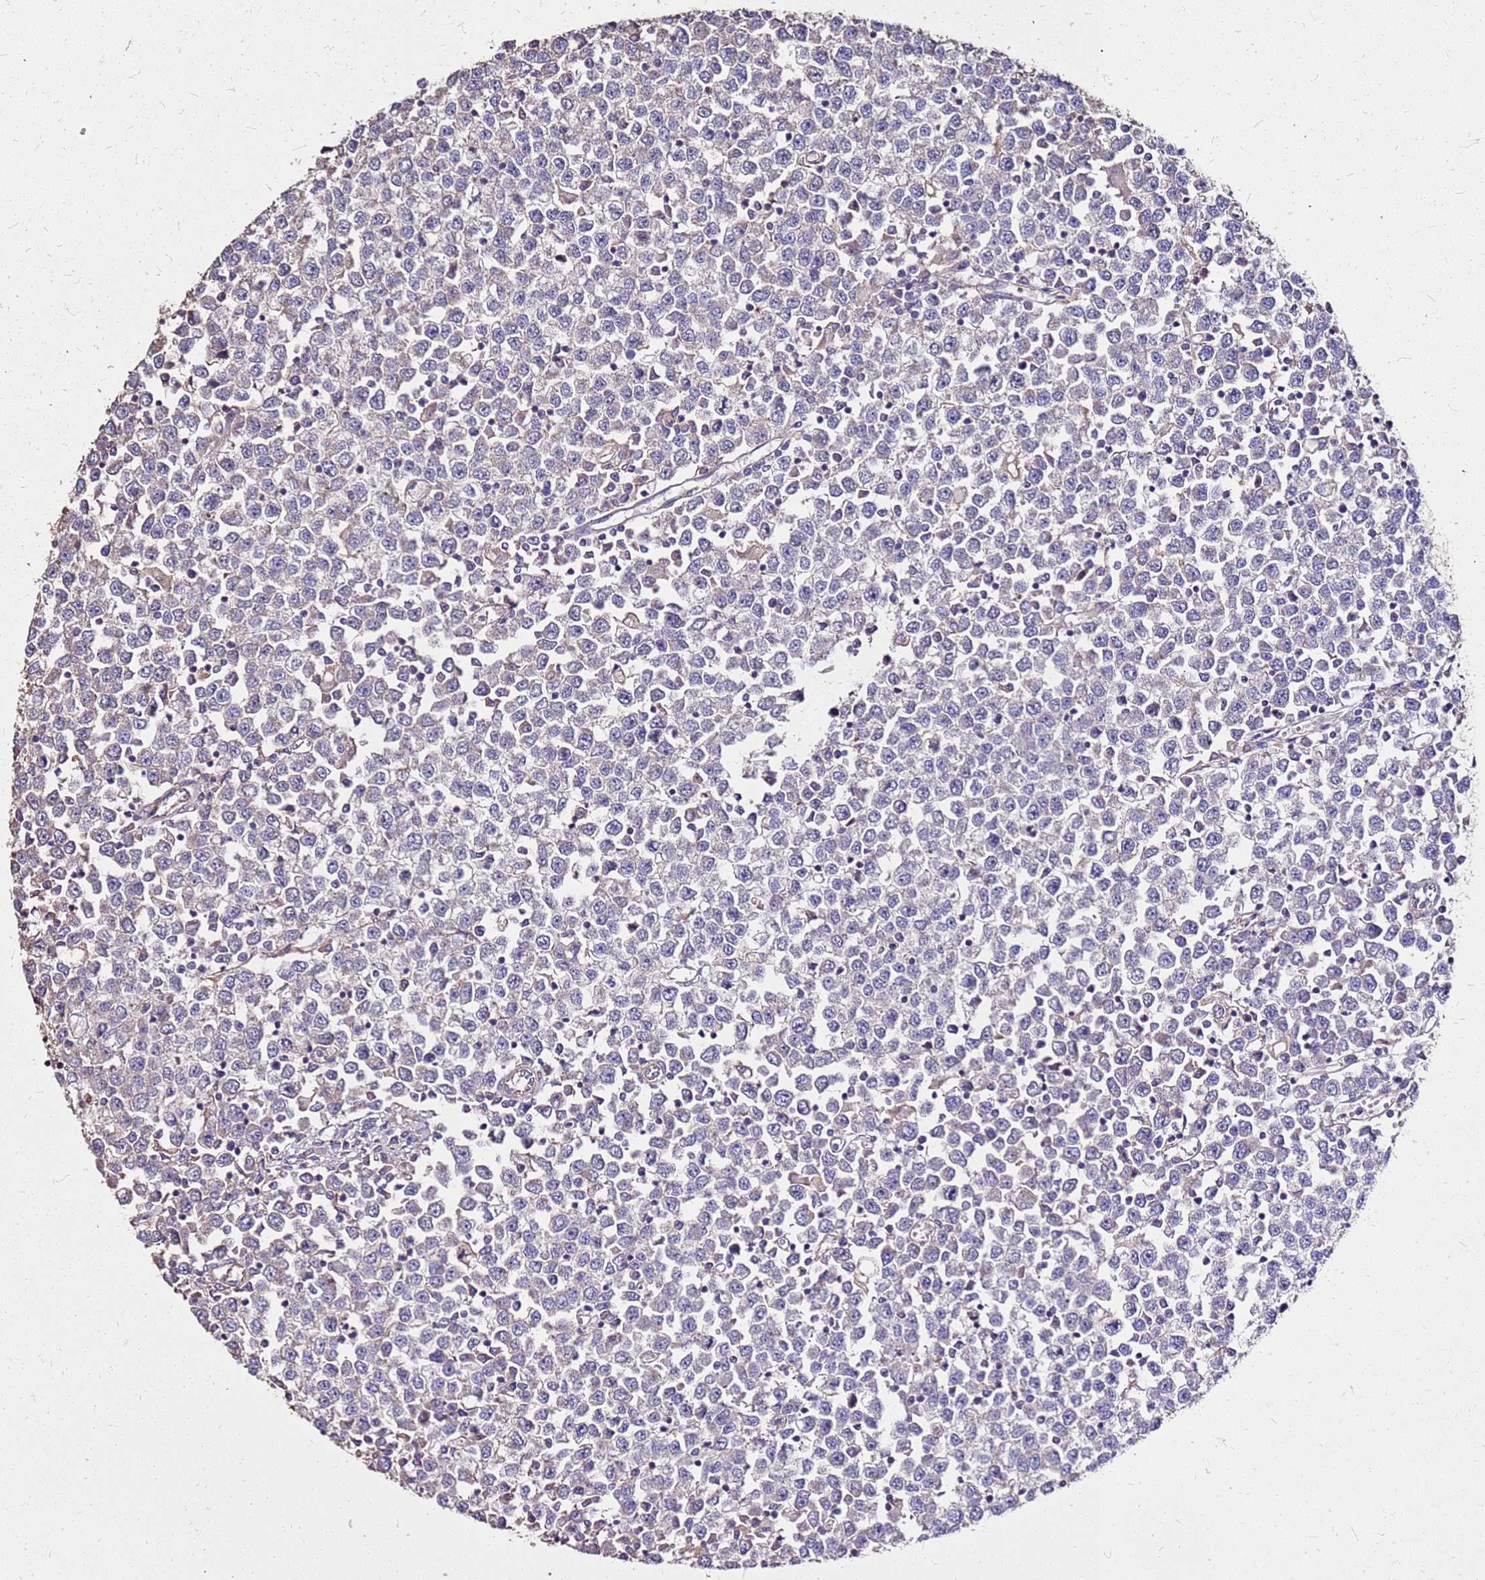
{"staining": {"intensity": "weak", "quantity": "<25%", "location": "cytoplasmic/membranous"}, "tissue": "testis cancer", "cell_type": "Tumor cells", "image_type": "cancer", "snomed": [{"axis": "morphology", "description": "Seminoma, NOS"}, {"axis": "topography", "description": "Testis"}], "caption": "Immunohistochemical staining of testis seminoma shows no significant staining in tumor cells.", "gene": "EXD3", "patient": {"sex": "male", "age": 65}}